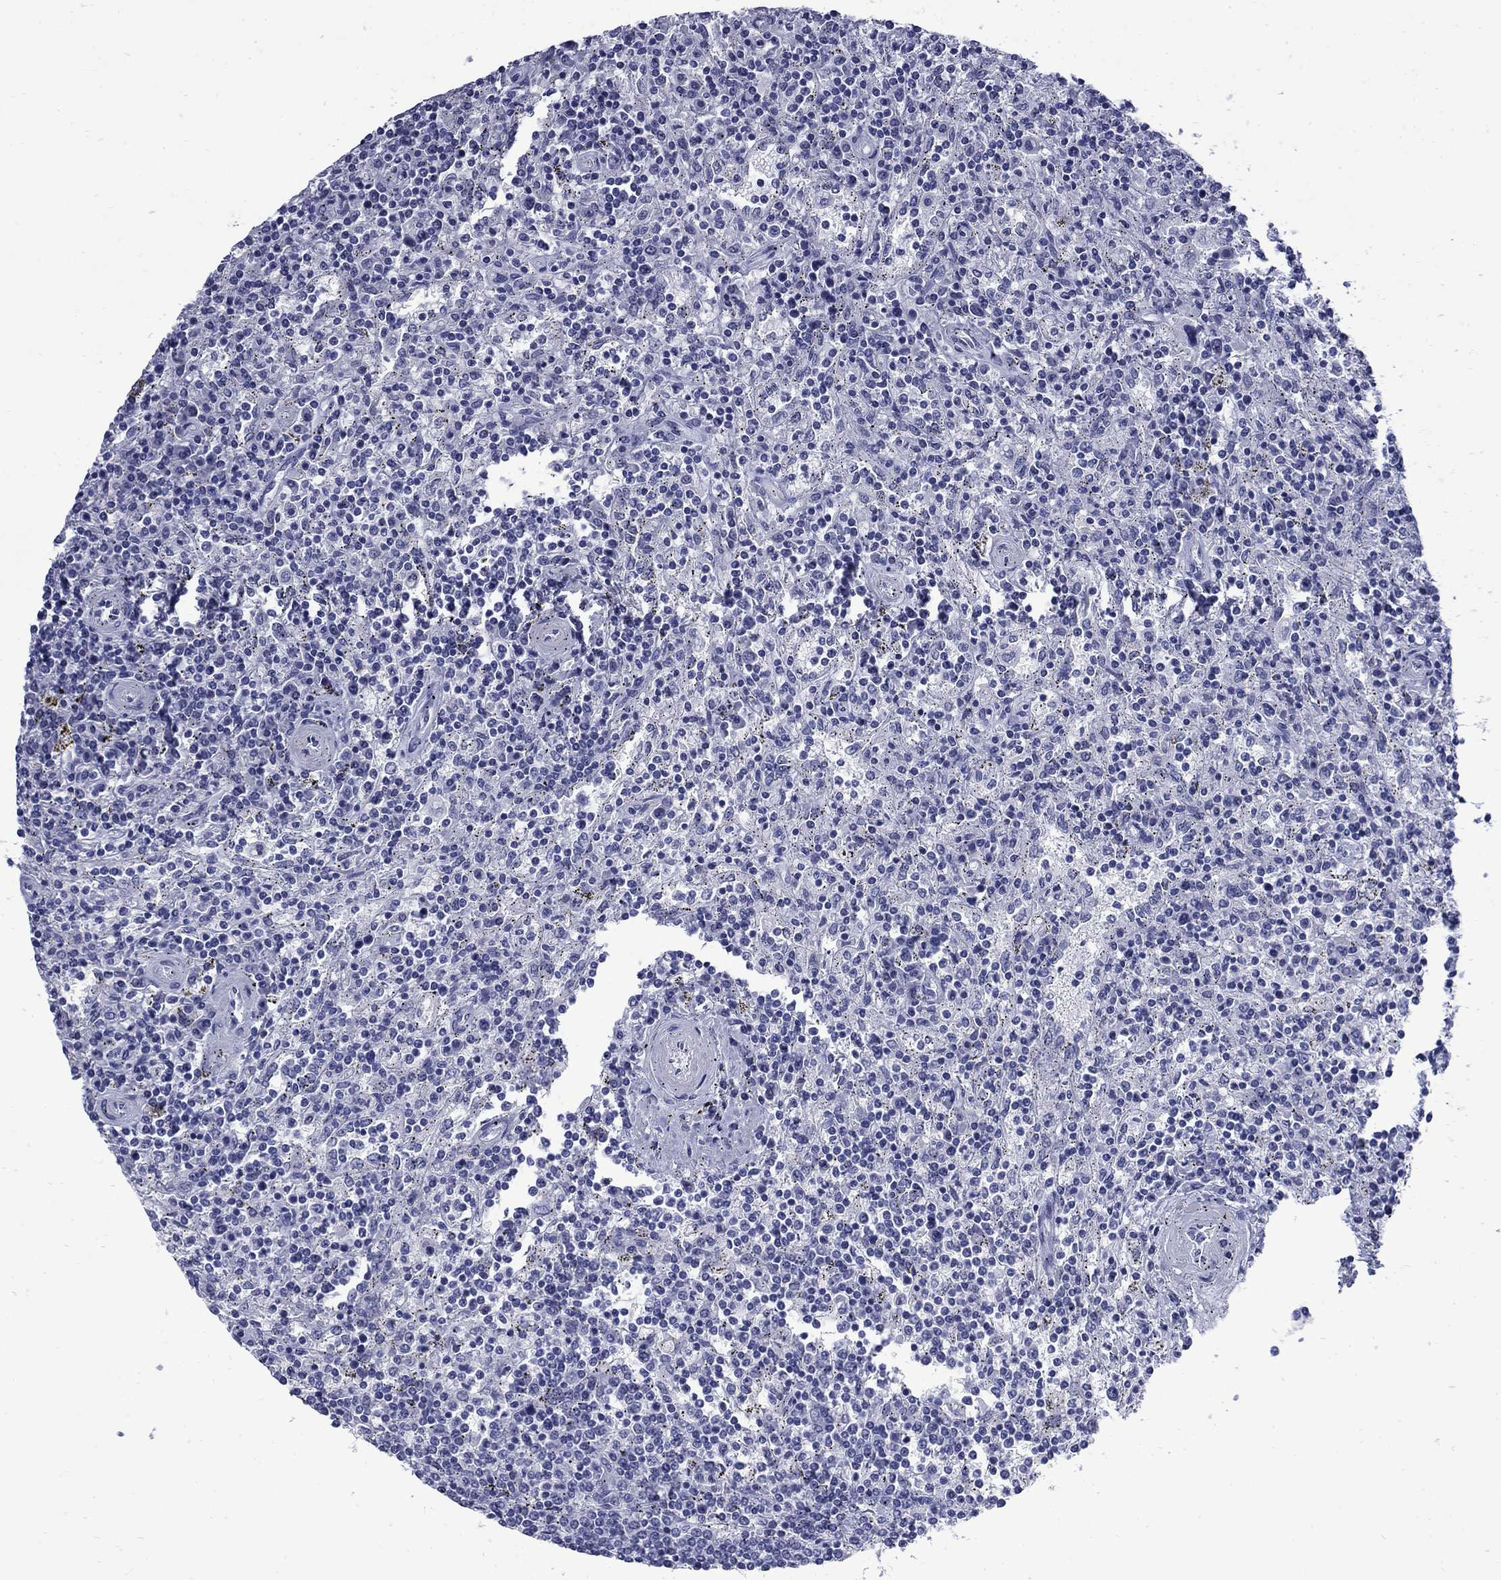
{"staining": {"intensity": "negative", "quantity": "none", "location": "none"}, "tissue": "lymphoma", "cell_type": "Tumor cells", "image_type": "cancer", "snomed": [{"axis": "morphology", "description": "Malignant lymphoma, non-Hodgkin's type, Low grade"}, {"axis": "topography", "description": "Spleen"}], "caption": "Immunohistochemistry histopathology image of neoplastic tissue: human lymphoma stained with DAB exhibits no significant protein positivity in tumor cells.", "gene": "MGARP", "patient": {"sex": "male", "age": 62}}